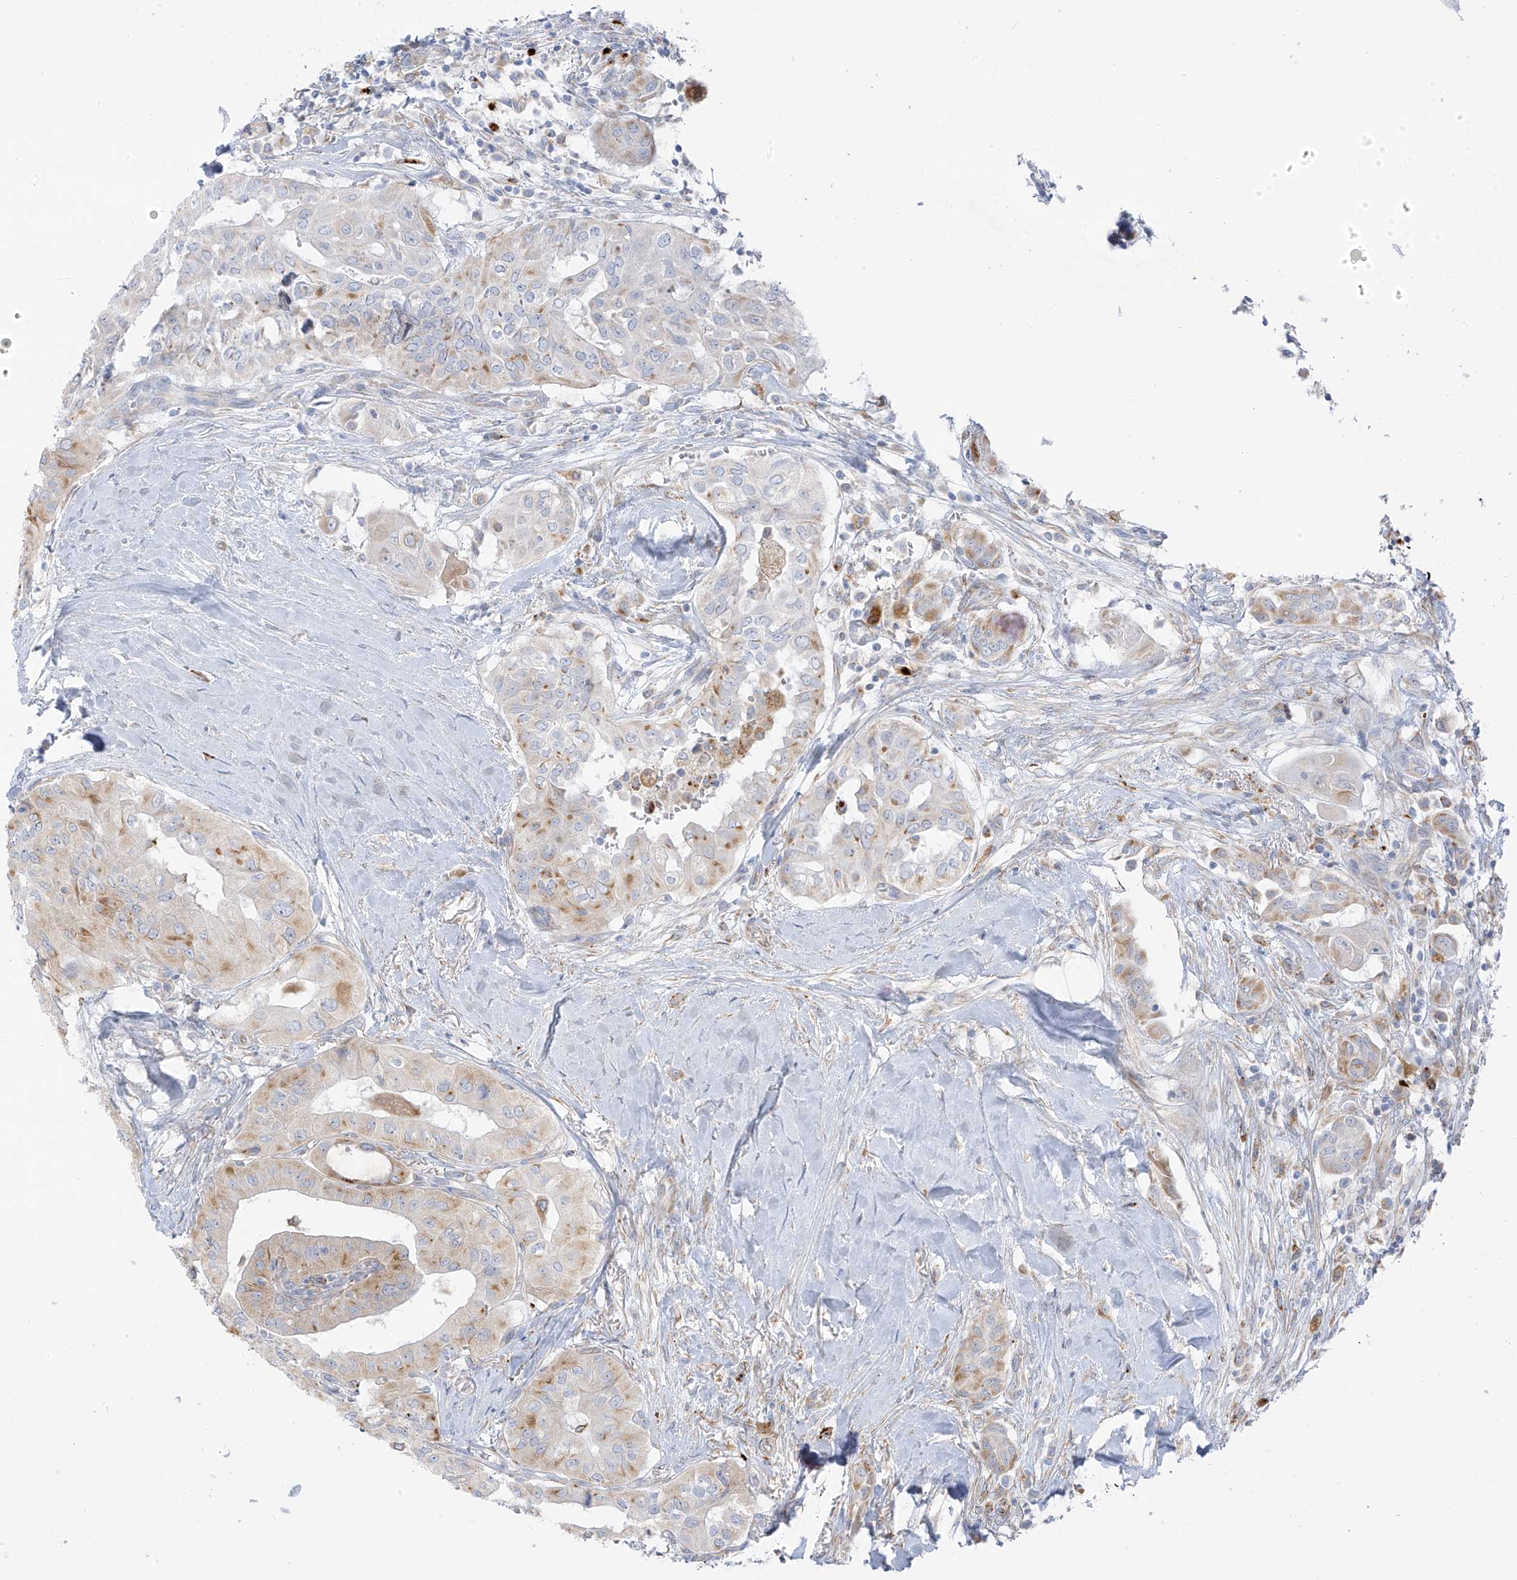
{"staining": {"intensity": "weak", "quantity": "25%-75%", "location": "cytoplasmic/membranous"}, "tissue": "thyroid cancer", "cell_type": "Tumor cells", "image_type": "cancer", "snomed": [{"axis": "morphology", "description": "Papillary adenocarcinoma, NOS"}, {"axis": "topography", "description": "Thyroid gland"}], "caption": "Immunohistochemical staining of human thyroid cancer reveals weak cytoplasmic/membranous protein expression in approximately 25%-75% of tumor cells.", "gene": "TAL2", "patient": {"sex": "female", "age": 59}}